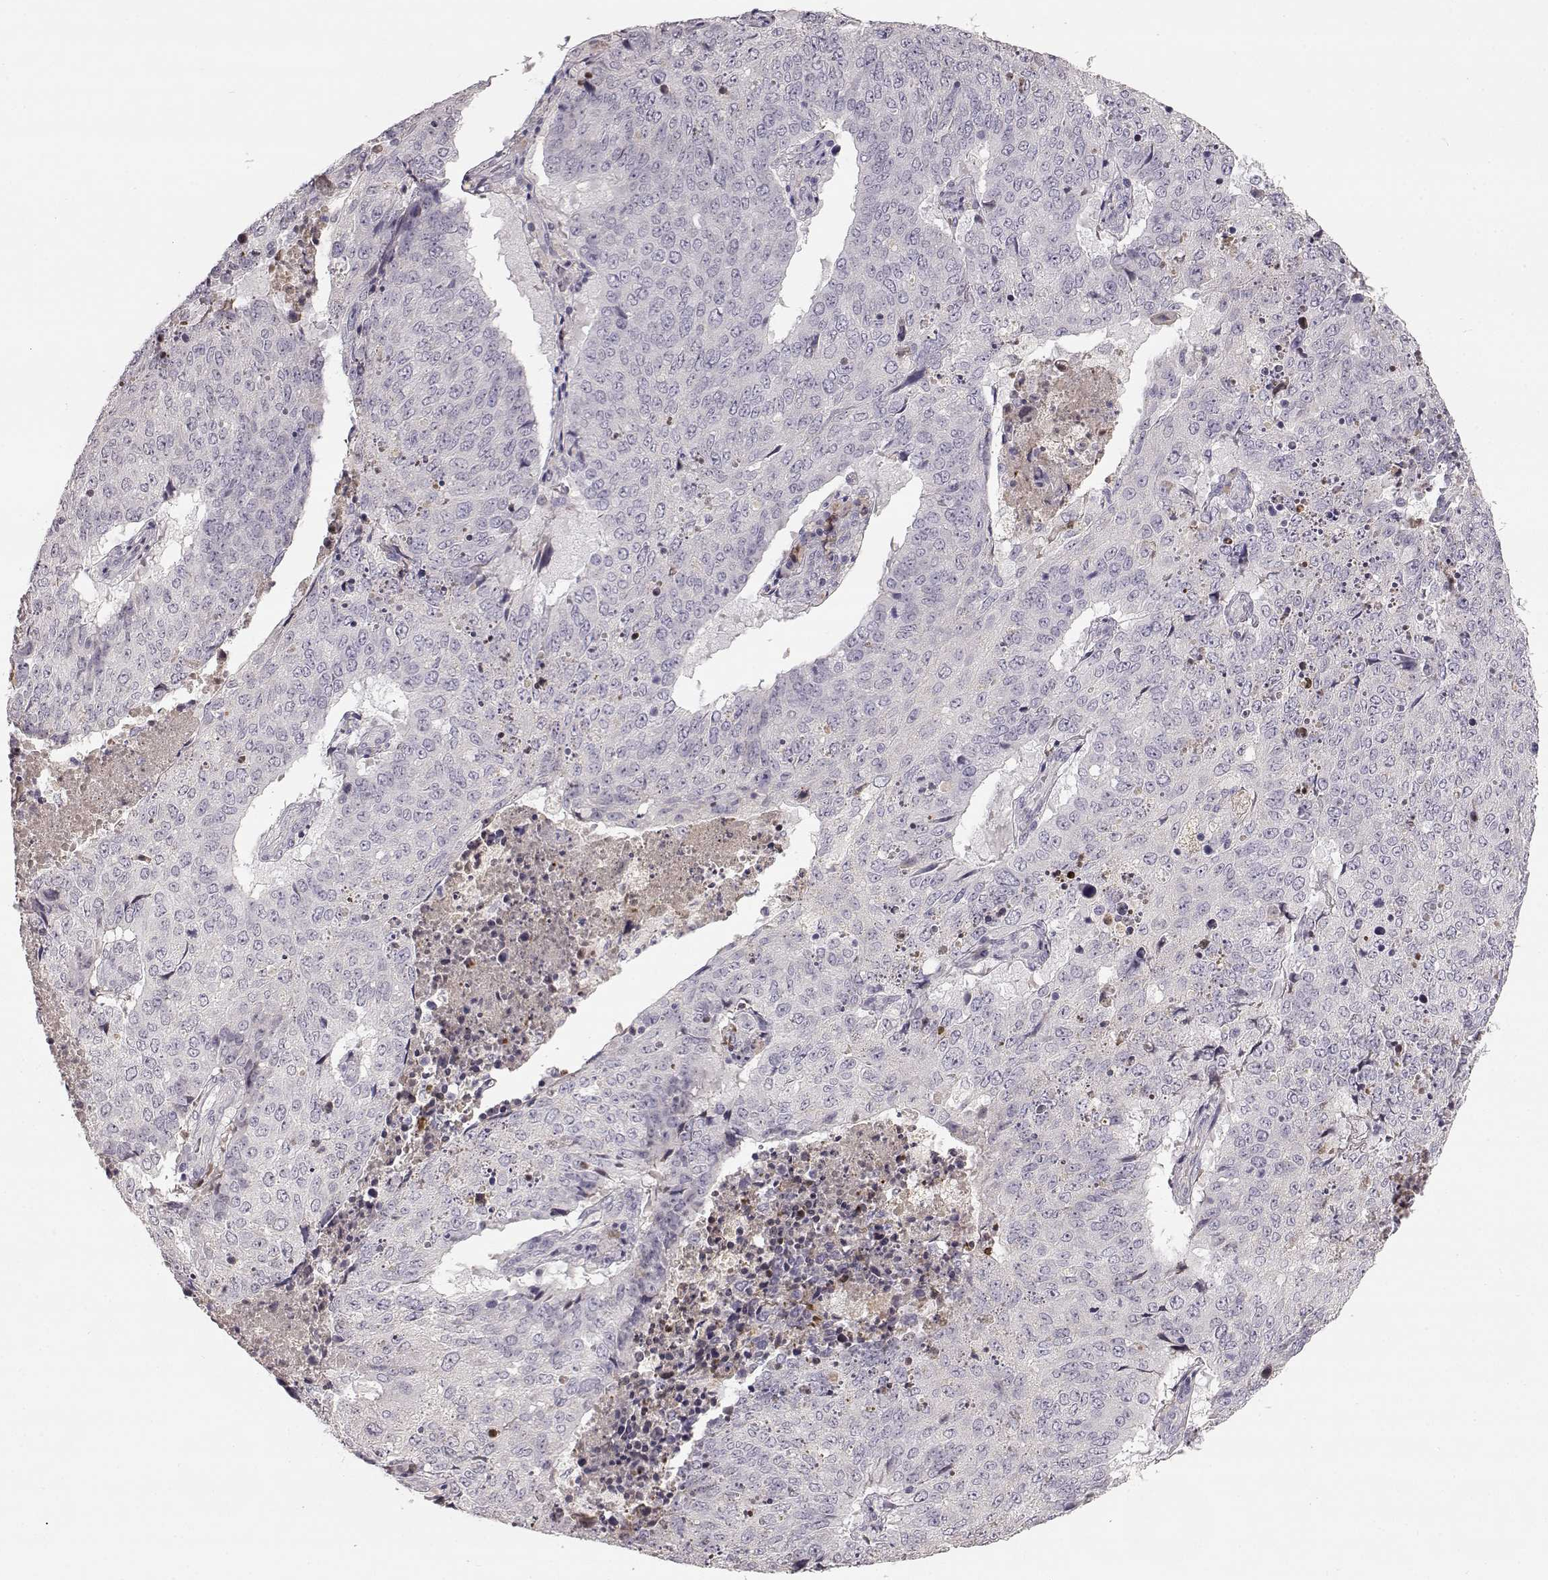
{"staining": {"intensity": "negative", "quantity": "none", "location": "none"}, "tissue": "lung cancer", "cell_type": "Tumor cells", "image_type": "cancer", "snomed": [{"axis": "morphology", "description": "Normal tissue, NOS"}, {"axis": "morphology", "description": "Squamous cell carcinoma, NOS"}, {"axis": "topography", "description": "Bronchus"}, {"axis": "topography", "description": "Lung"}], "caption": "Squamous cell carcinoma (lung) stained for a protein using immunohistochemistry reveals no expression tumor cells.", "gene": "YJEFN3", "patient": {"sex": "male", "age": 64}}